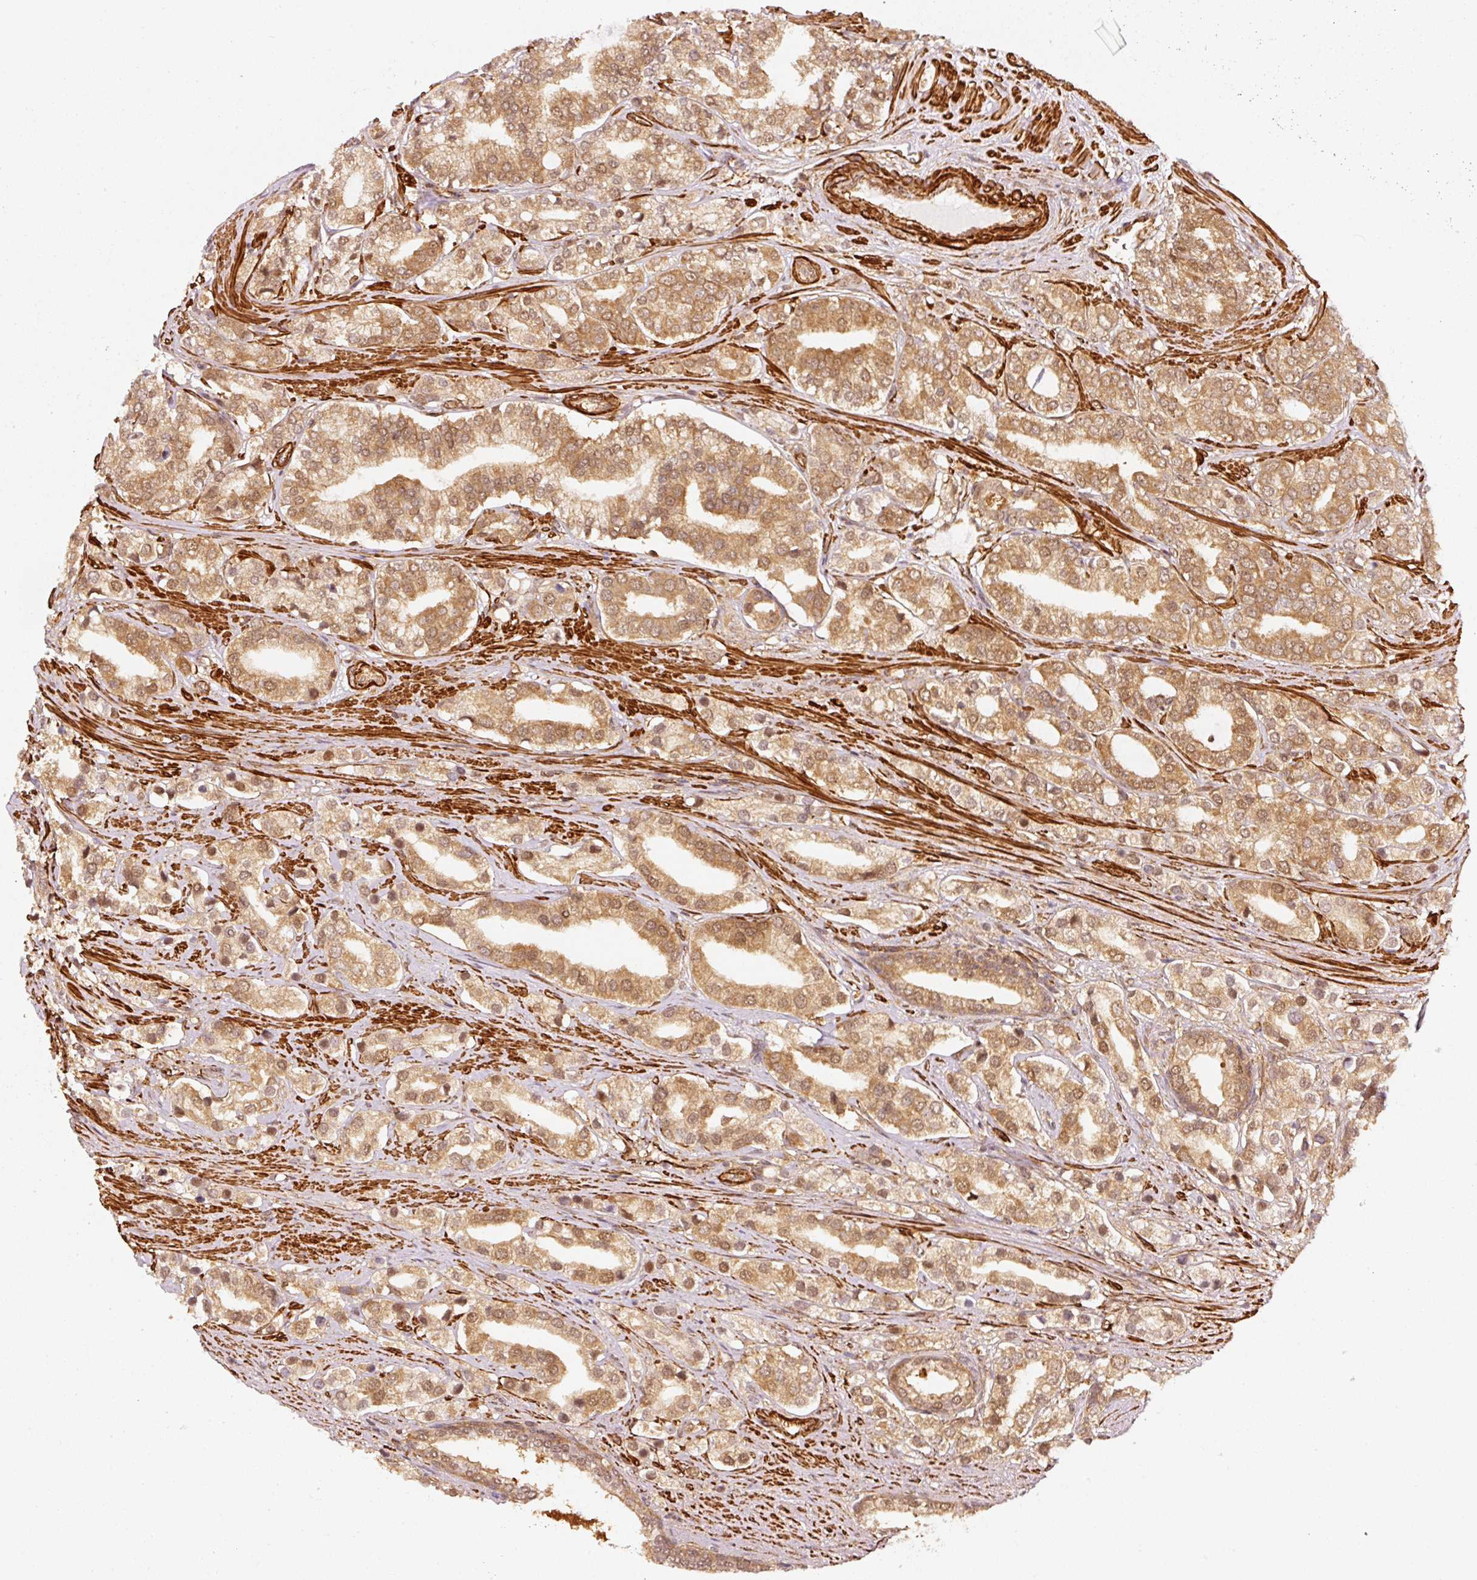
{"staining": {"intensity": "moderate", "quantity": ">75%", "location": "cytoplasmic/membranous,nuclear"}, "tissue": "prostate cancer", "cell_type": "Tumor cells", "image_type": "cancer", "snomed": [{"axis": "morphology", "description": "Adenocarcinoma, High grade"}, {"axis": "topography", "description": "Prostate"}], "caption": "Adenocarcinoma (high-grade) (prostate) stained for a protein (brown) reveals moderate cytoplasmic/membranous and nuclear positive staining in approximately >75% of tumor cells.", "gene": "PSMD1", "patient": {"sex": "male", "age": 58}}